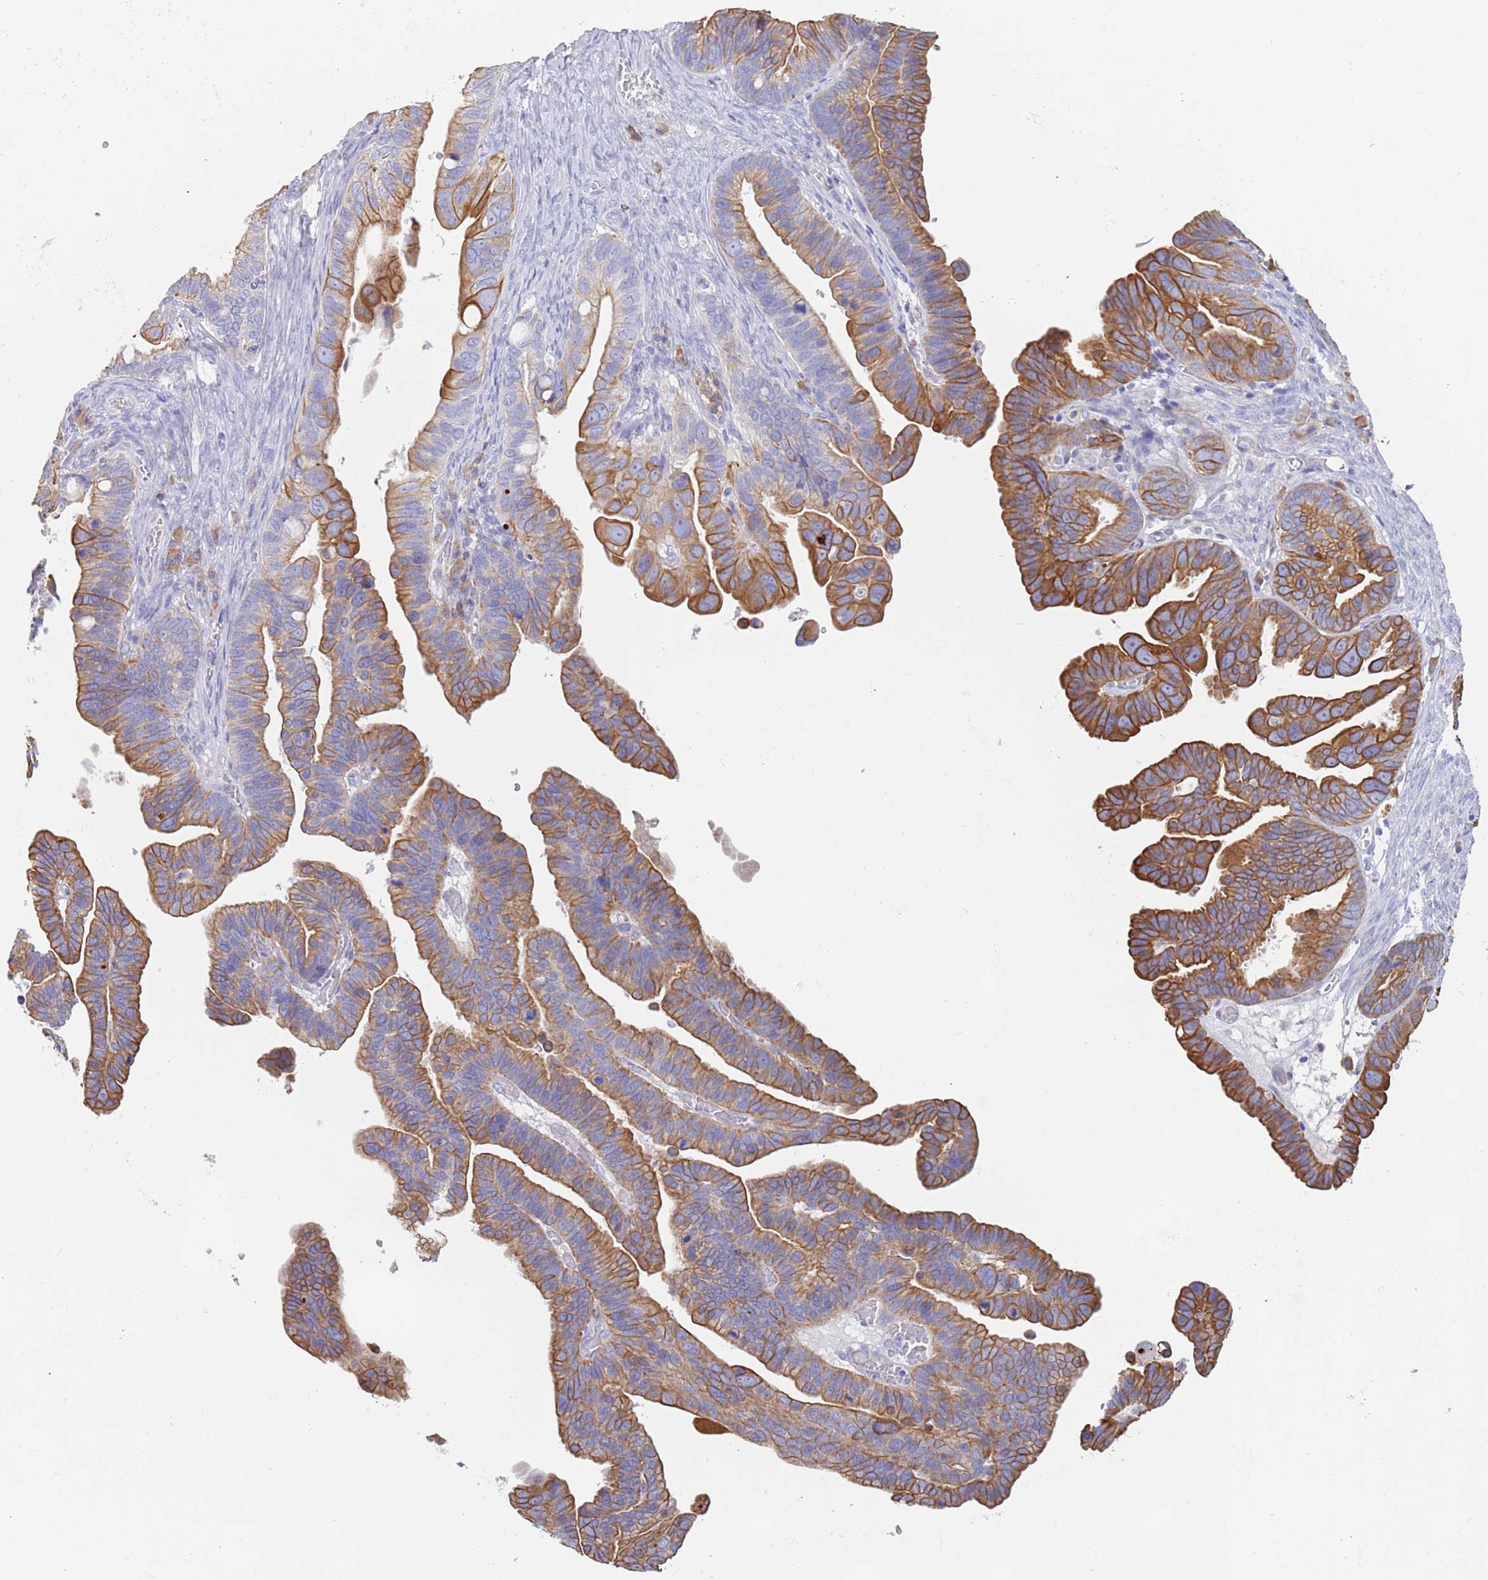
{"staining": {"intensity": "moderate", "quantity": ">75%", "location": "cytoplasmic/membranous"}, "tissue": "ovarian cancer", "cell_type": "Tumor cells", "image_type": "cancer", "snomed": [{"axis": "morphology", "description": "Cystadenocarcinoma, serous, NOS"}, {"axis": "topography", "description": "Ovary"}], "caption": "Ovarian serous cystadenocarcinoma stained with a protein marker shows moderate staining in tumor cells.", "gene": "CCDC149", "patient": {"sex": "female", "age": 56}}